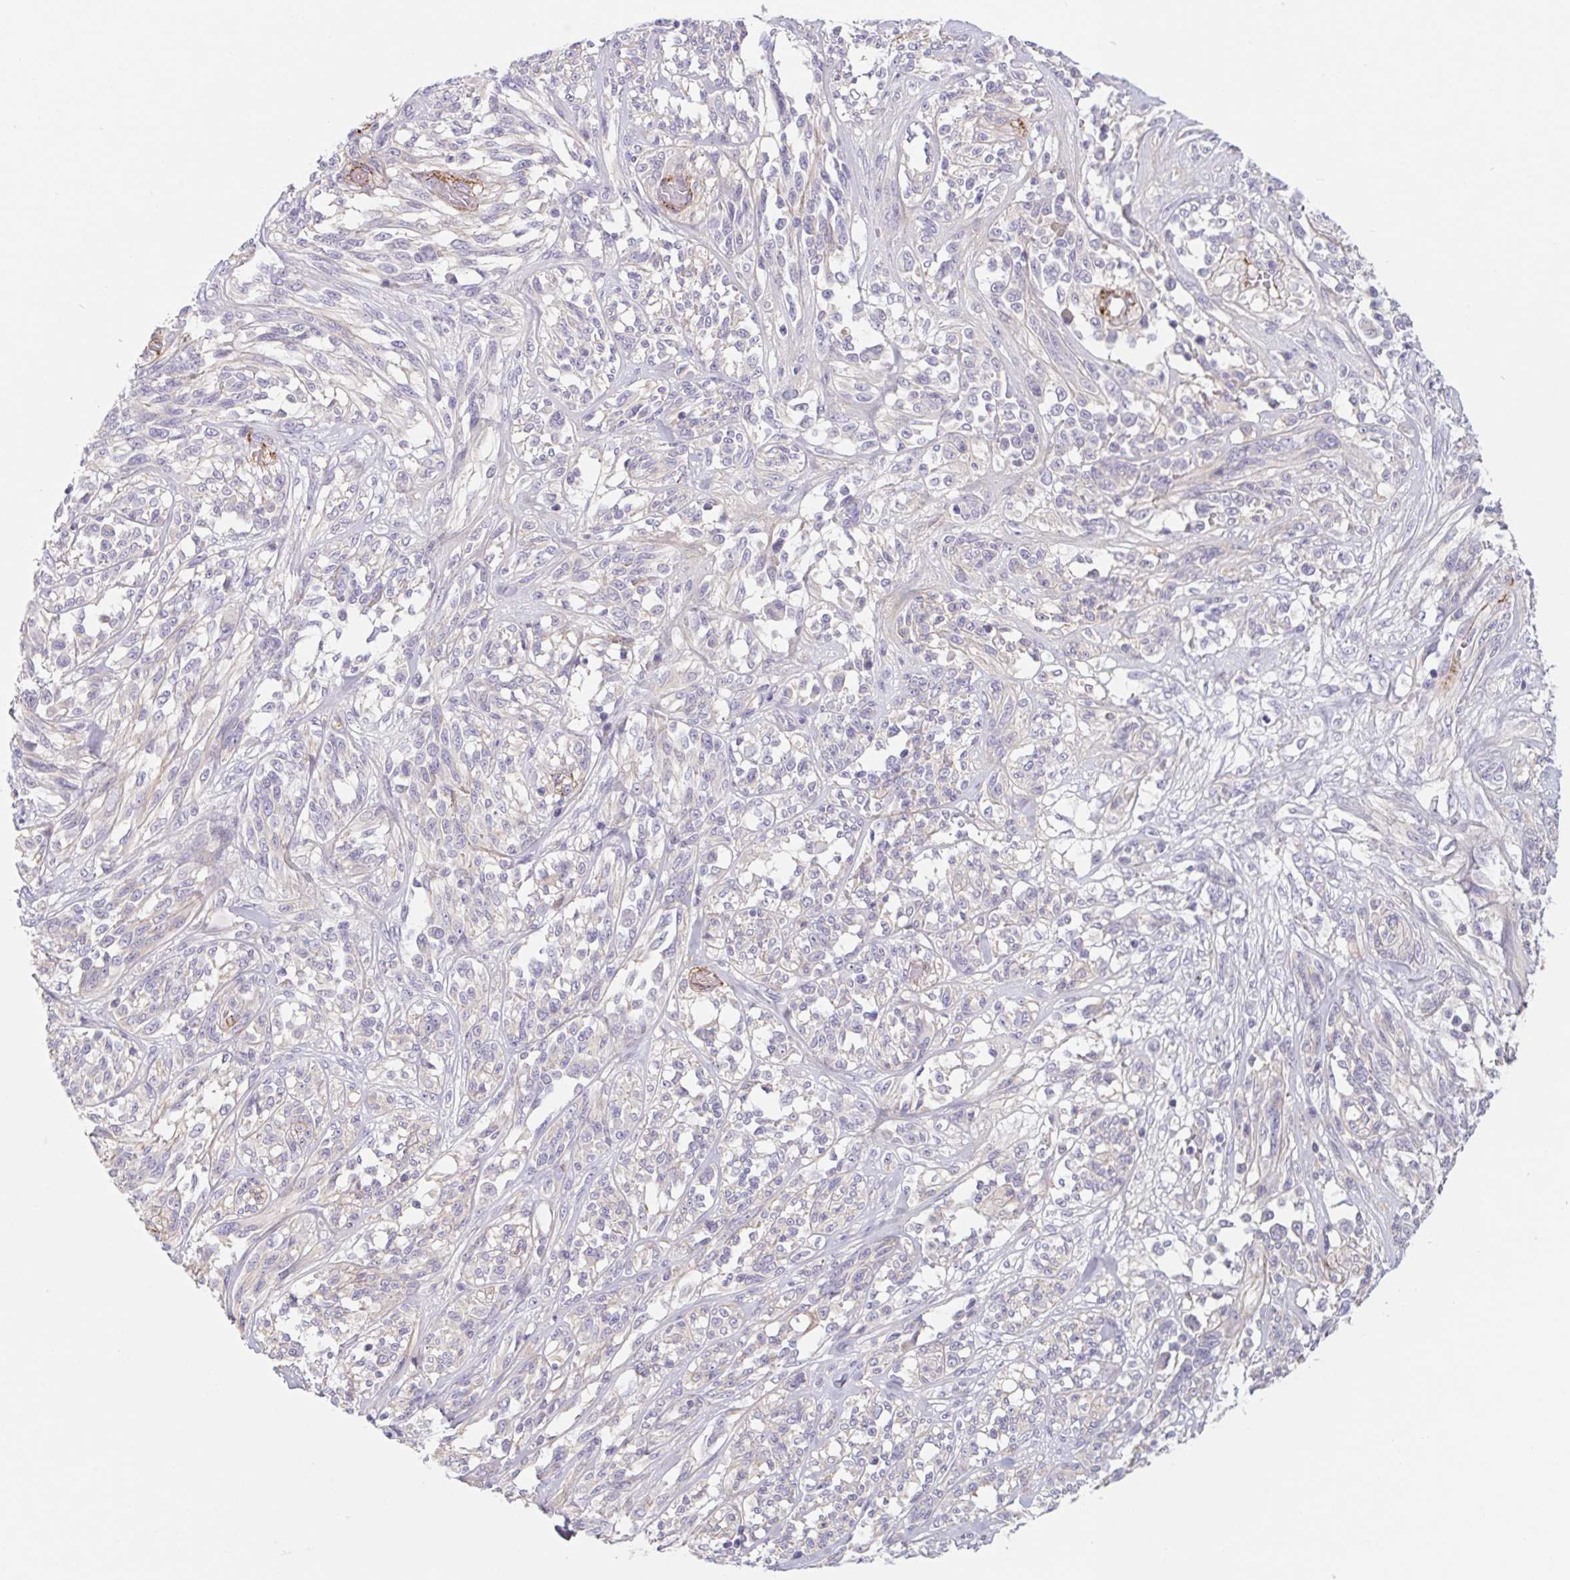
{"staining": {"intensity": "negative", "quantity": "none", "location": "none"}, "tissue": "melanoma", "cell_type": "Tumor cells", "image_type": "cancer", "snomed": [{"axis": "morphology", "description": "Malignant melanoma, NOS"}, {"axis": "topography", "description": "Skin"}], "caption": "Photomicrograph shows no protein positivity in tumor cells of melanoma tissue. The staining is performed using DAB brown chromogen with nuclei counter-stained in using hematoxylin.", "gene": "LPA", "patient": {"sex": "female", "age": 91}}